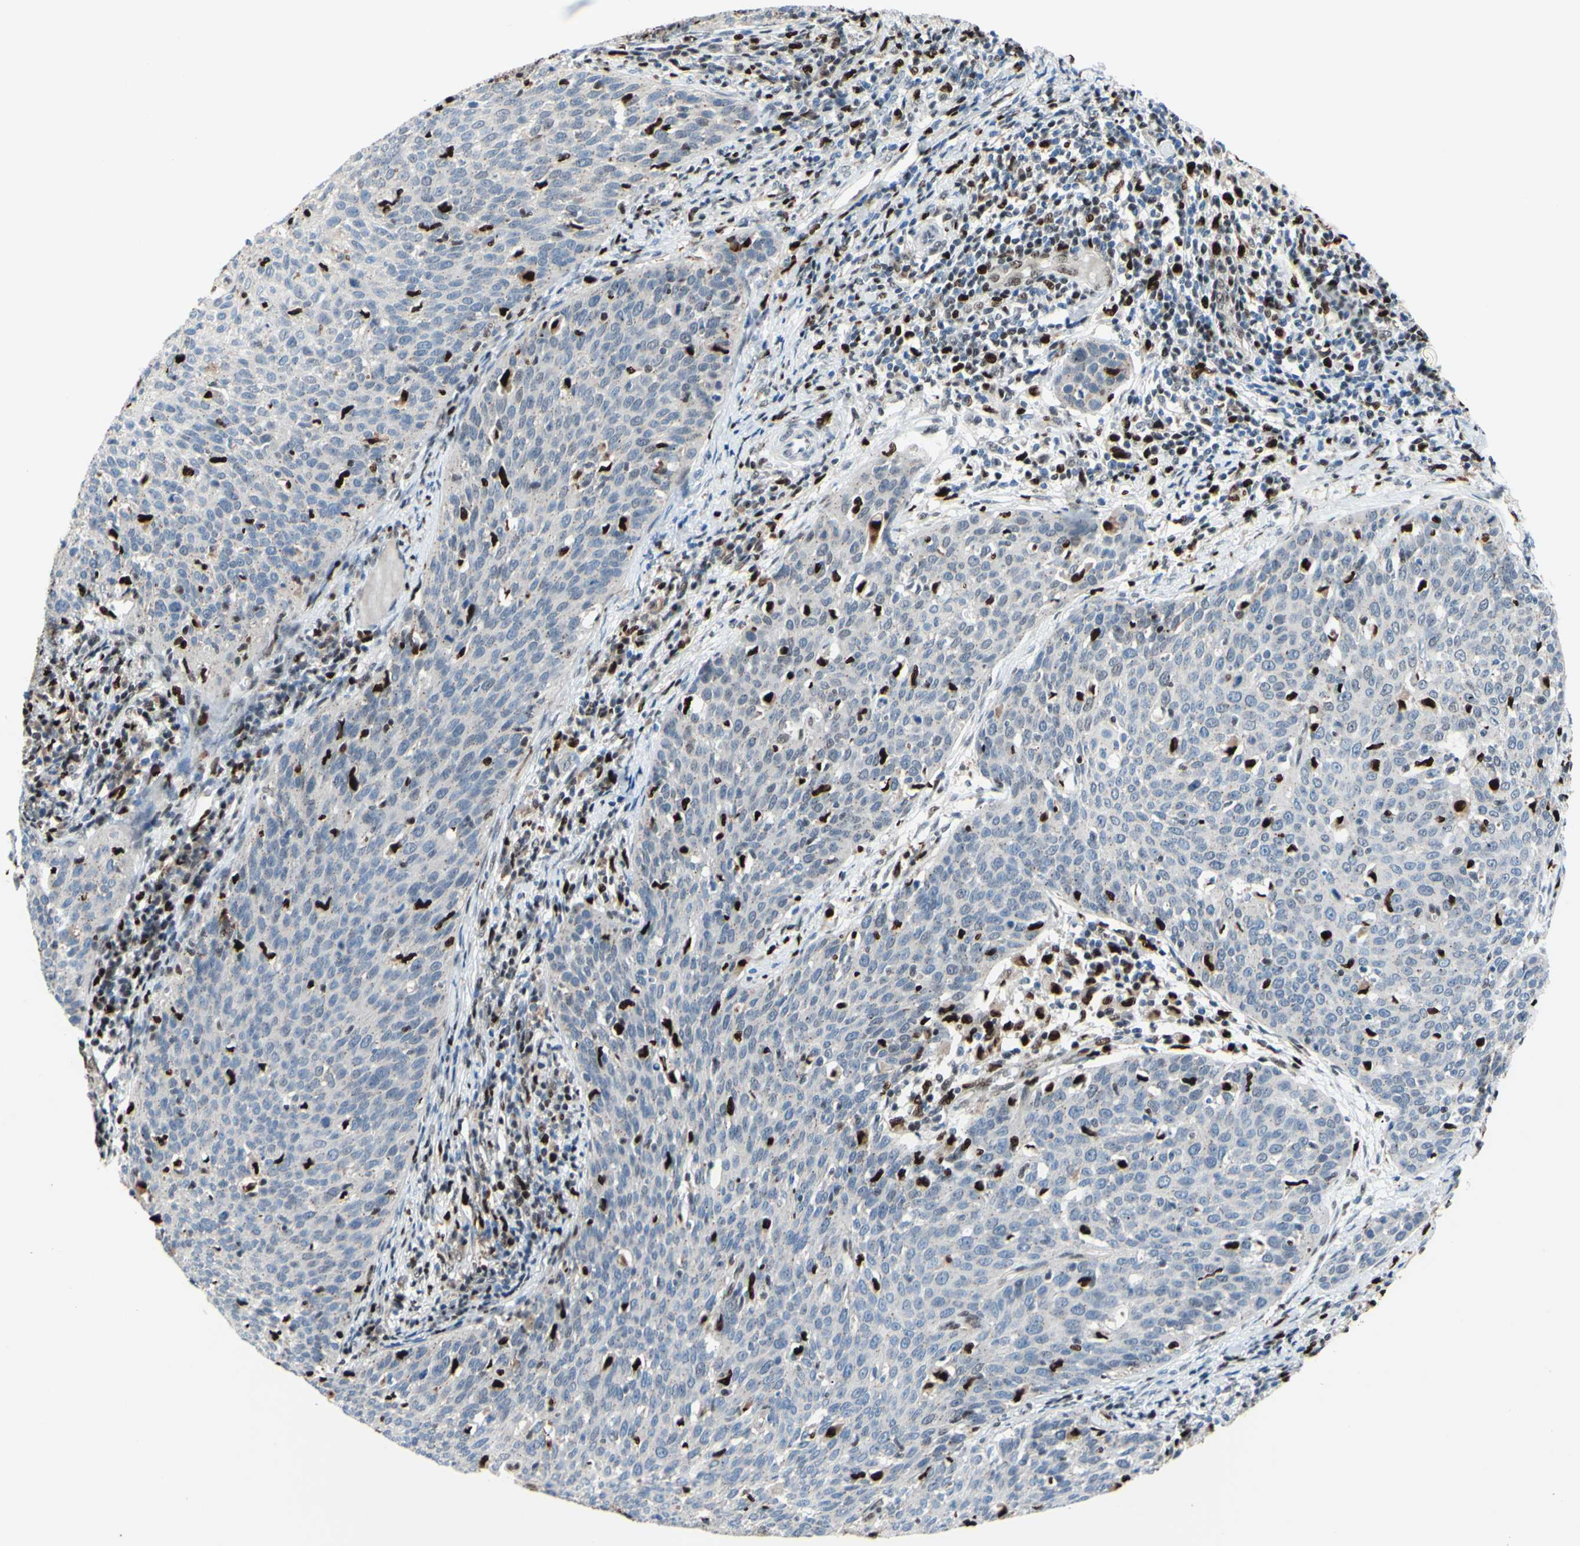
{"staining": {"intensity": "strong", "quantity": "<25%", "location": "nuclear"}, "tissue": "cervical cancer", "cell_type": "Tumor cells", "image_type": "cancer", "snomed": [{"axis": "morphology", "description": "Squamous cell carcinoma, NOS"}, {"axis": "topography", "description": "Cervix"}], "caption": "An immunohistochemistry photomicrograph of neoplastic tissue is shown. Protein staining in brown shows strong nuclear positivity in cervical cancer (squamous cell carcinoma) within tumor cells.", "gene": "EED", "patient": {"sex": "female", "age": 38}}